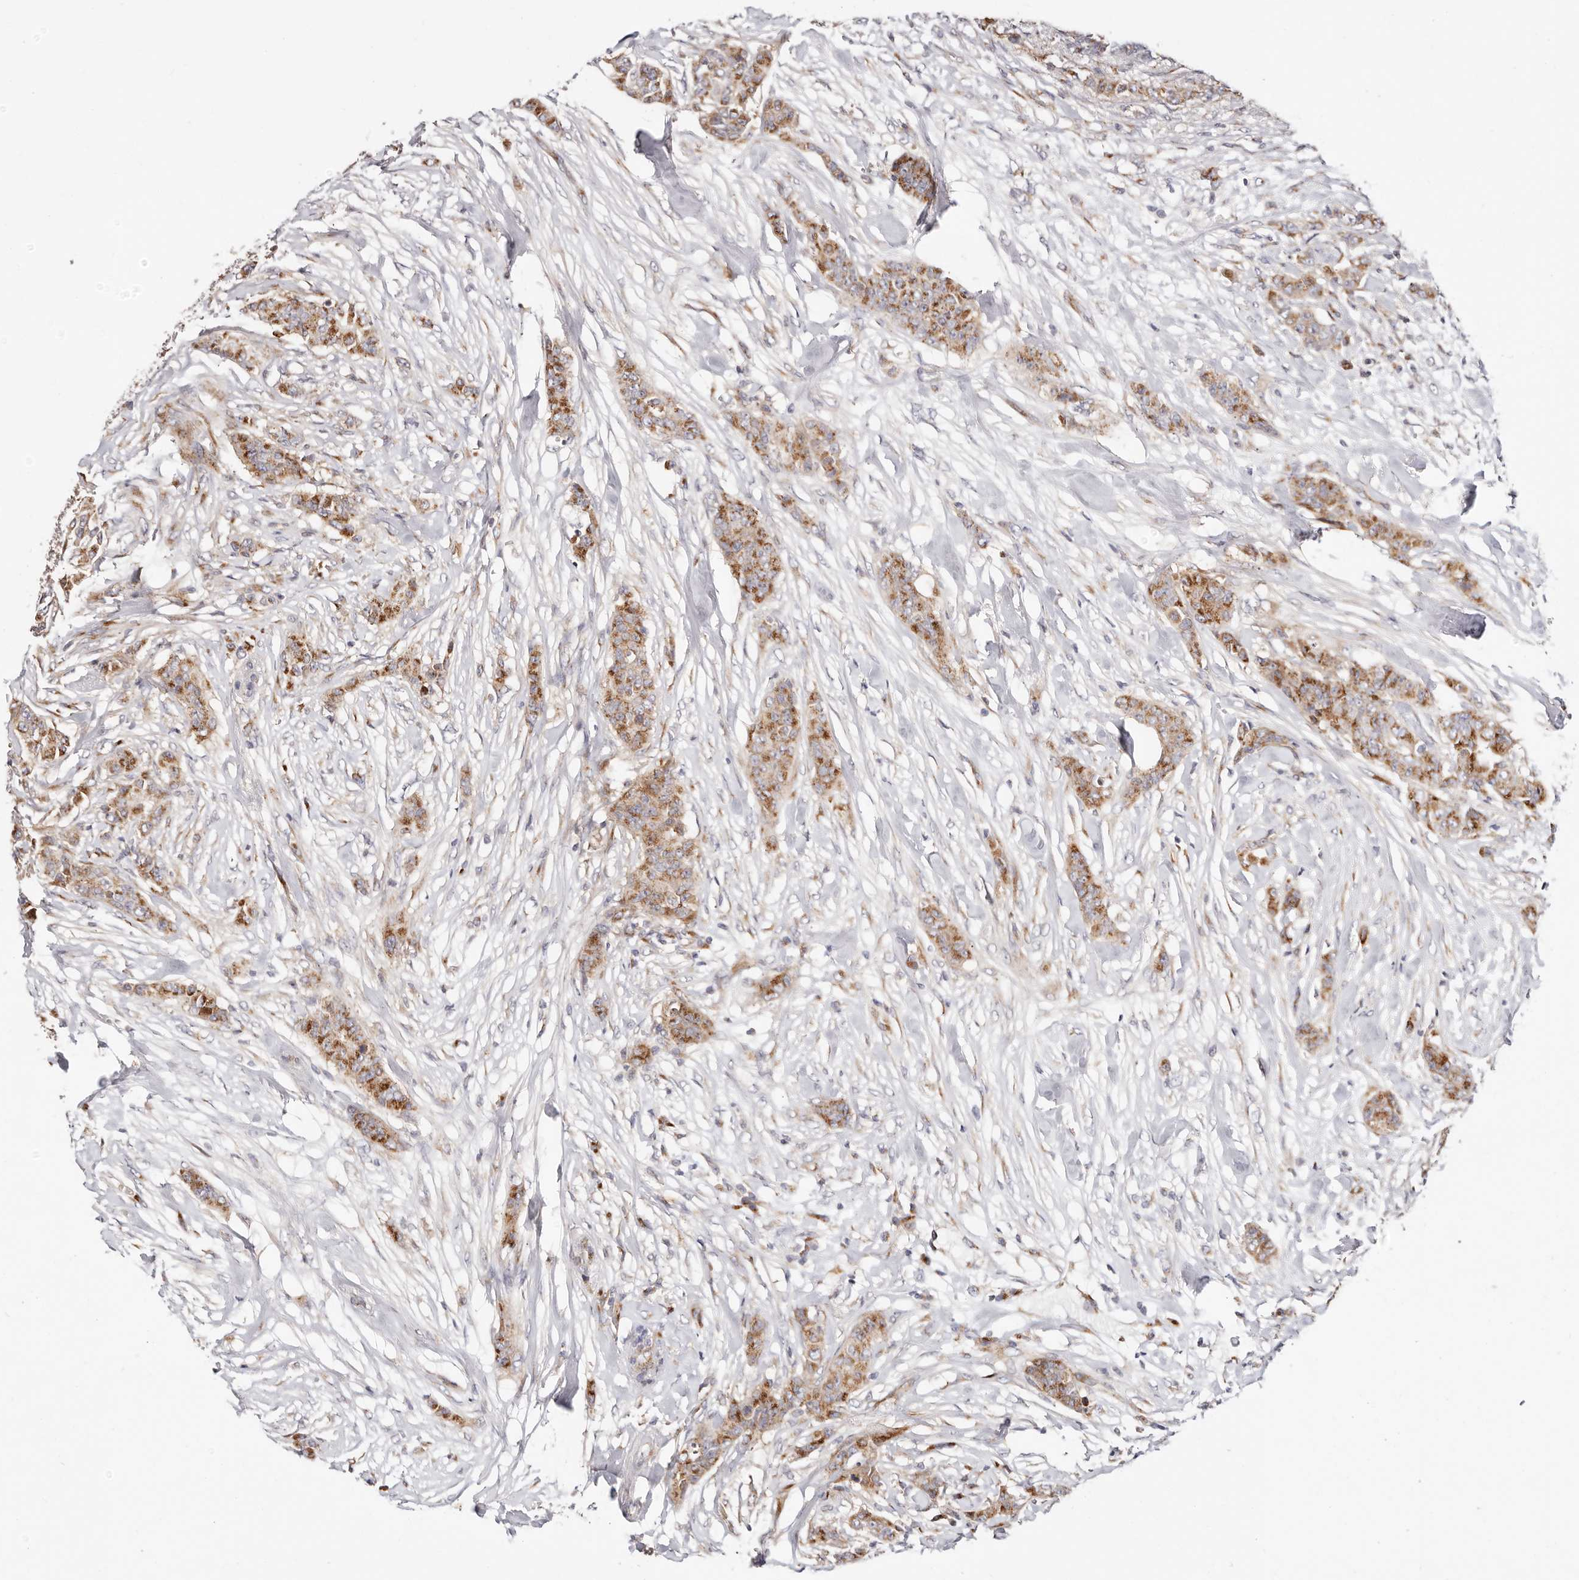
{"staining": {"intensity": "moderate", "quantity": ">75%", "location": "cytoplasmic/membranous"}, "tissue": "breast cancer", "cell_type": "Tumor cells", "image_type": "cancer", "snomed": [{"axis": "morphology", "description": "Duct carcinoma"}, {"axis": "topography", "description": "Breast"}], "caption": "Breast cancer stained with DAB immunohistochemistry exhibits medium levels of moderate cytoplasmic/membranous expression in about >75% of tumor cells. (DAB (3,3'-diaminobenzidine) IHC with brightfield microscopy, high magnification).", "gene": "MAPK6", "patient": {"sex": "female", "age": 40}}